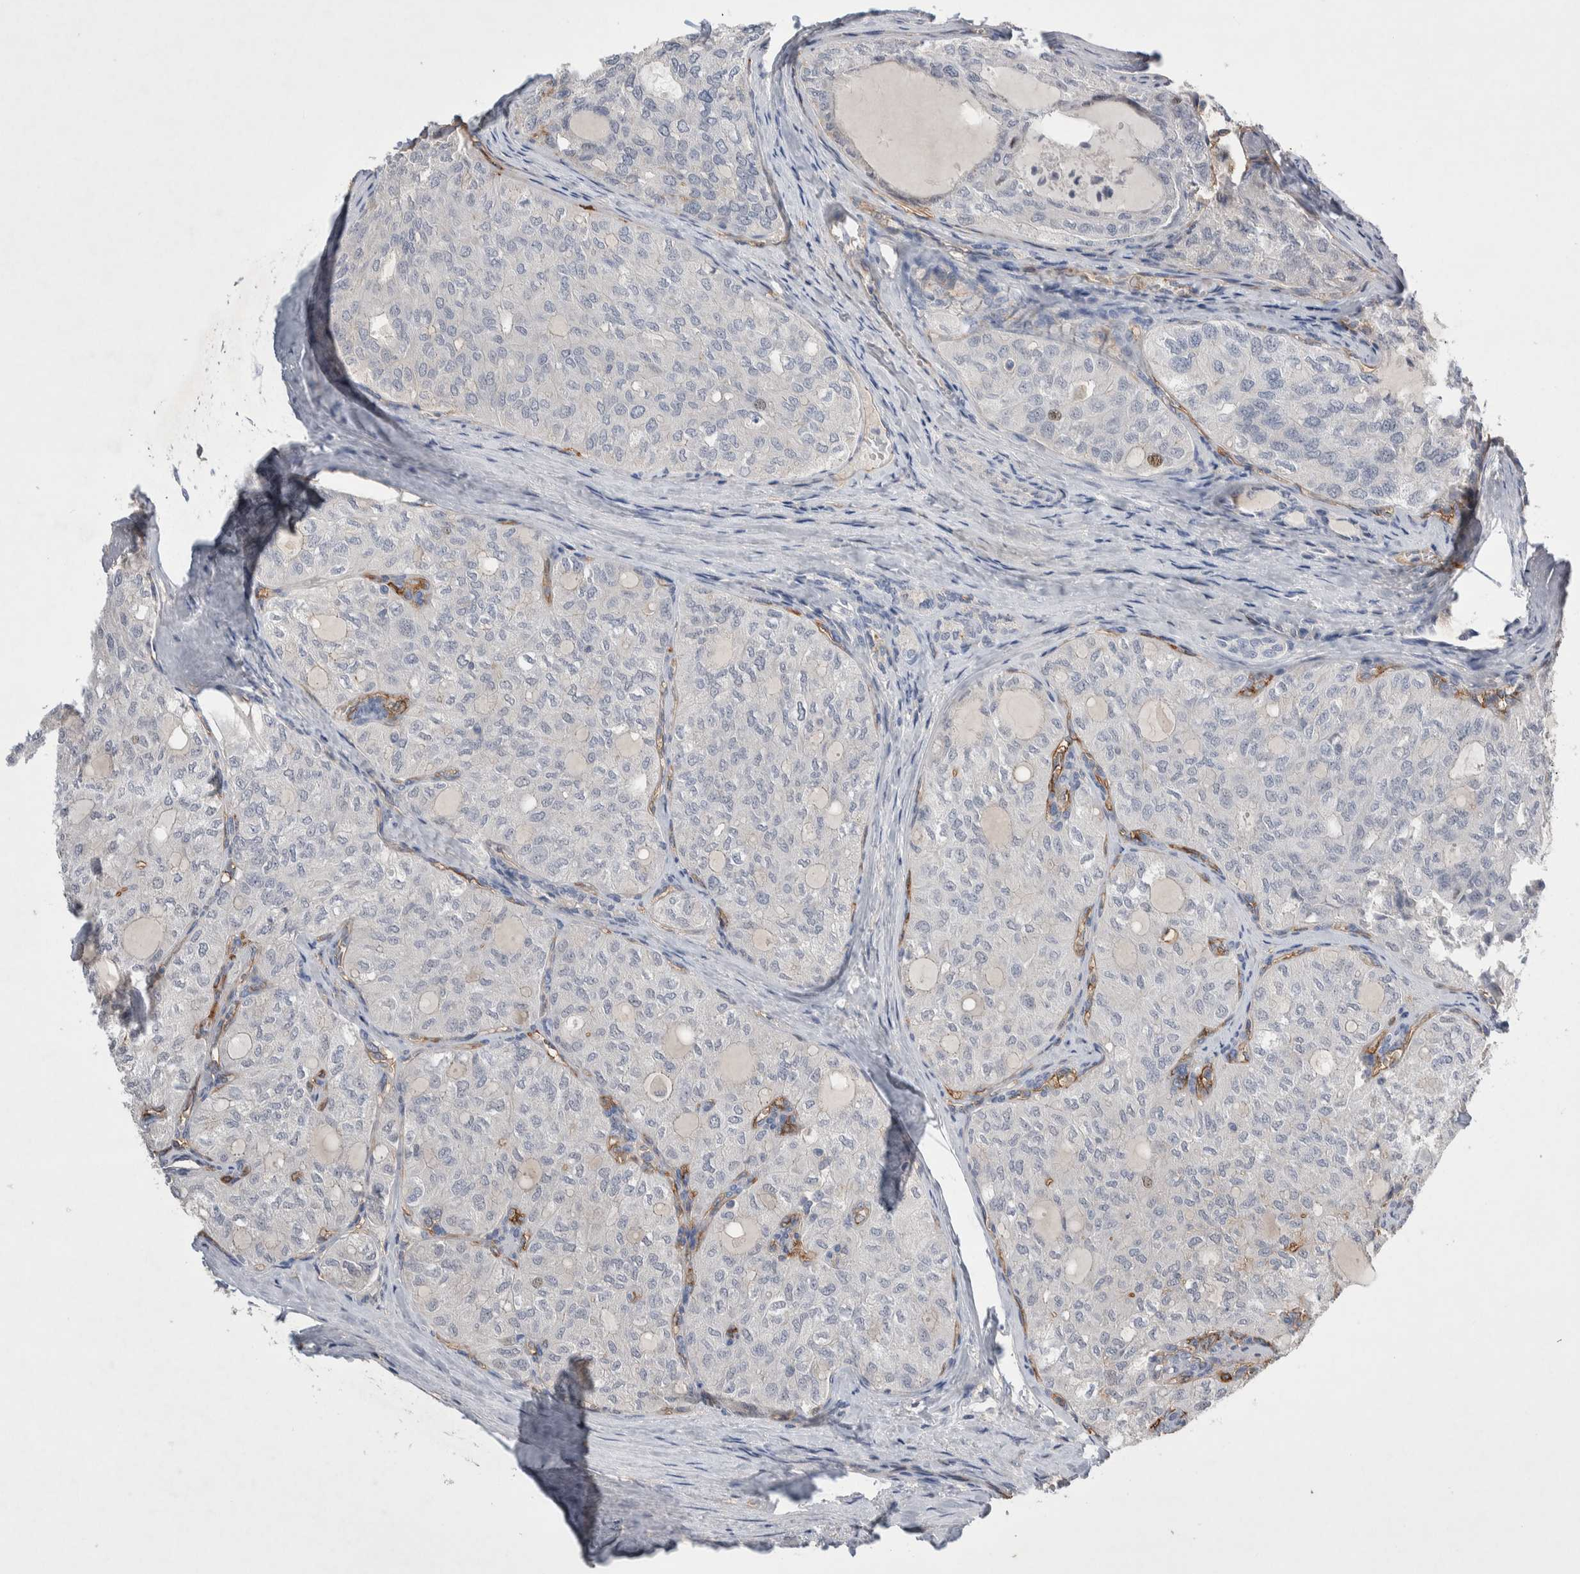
{"staining": {"intensity": "moderate", "quantity": "<25%", "location": "nuclear"}, "tissue": "thyroid cancer", "cell_type": "Tumor cells", "image_type": "cancer", "snomed": [{"axis": "morphology", "description": "Follicular adenoma carcinoma, NOS"}, {"axis": "topography", "description": "Thyroid gland"}], "caption": "Protein expression analysis of thyroid cancer displays moderate nuclear expression in approximately <25% of tumor cells.", "gene": "CEP131", "patient": {"sex": "male", "age": 75}}